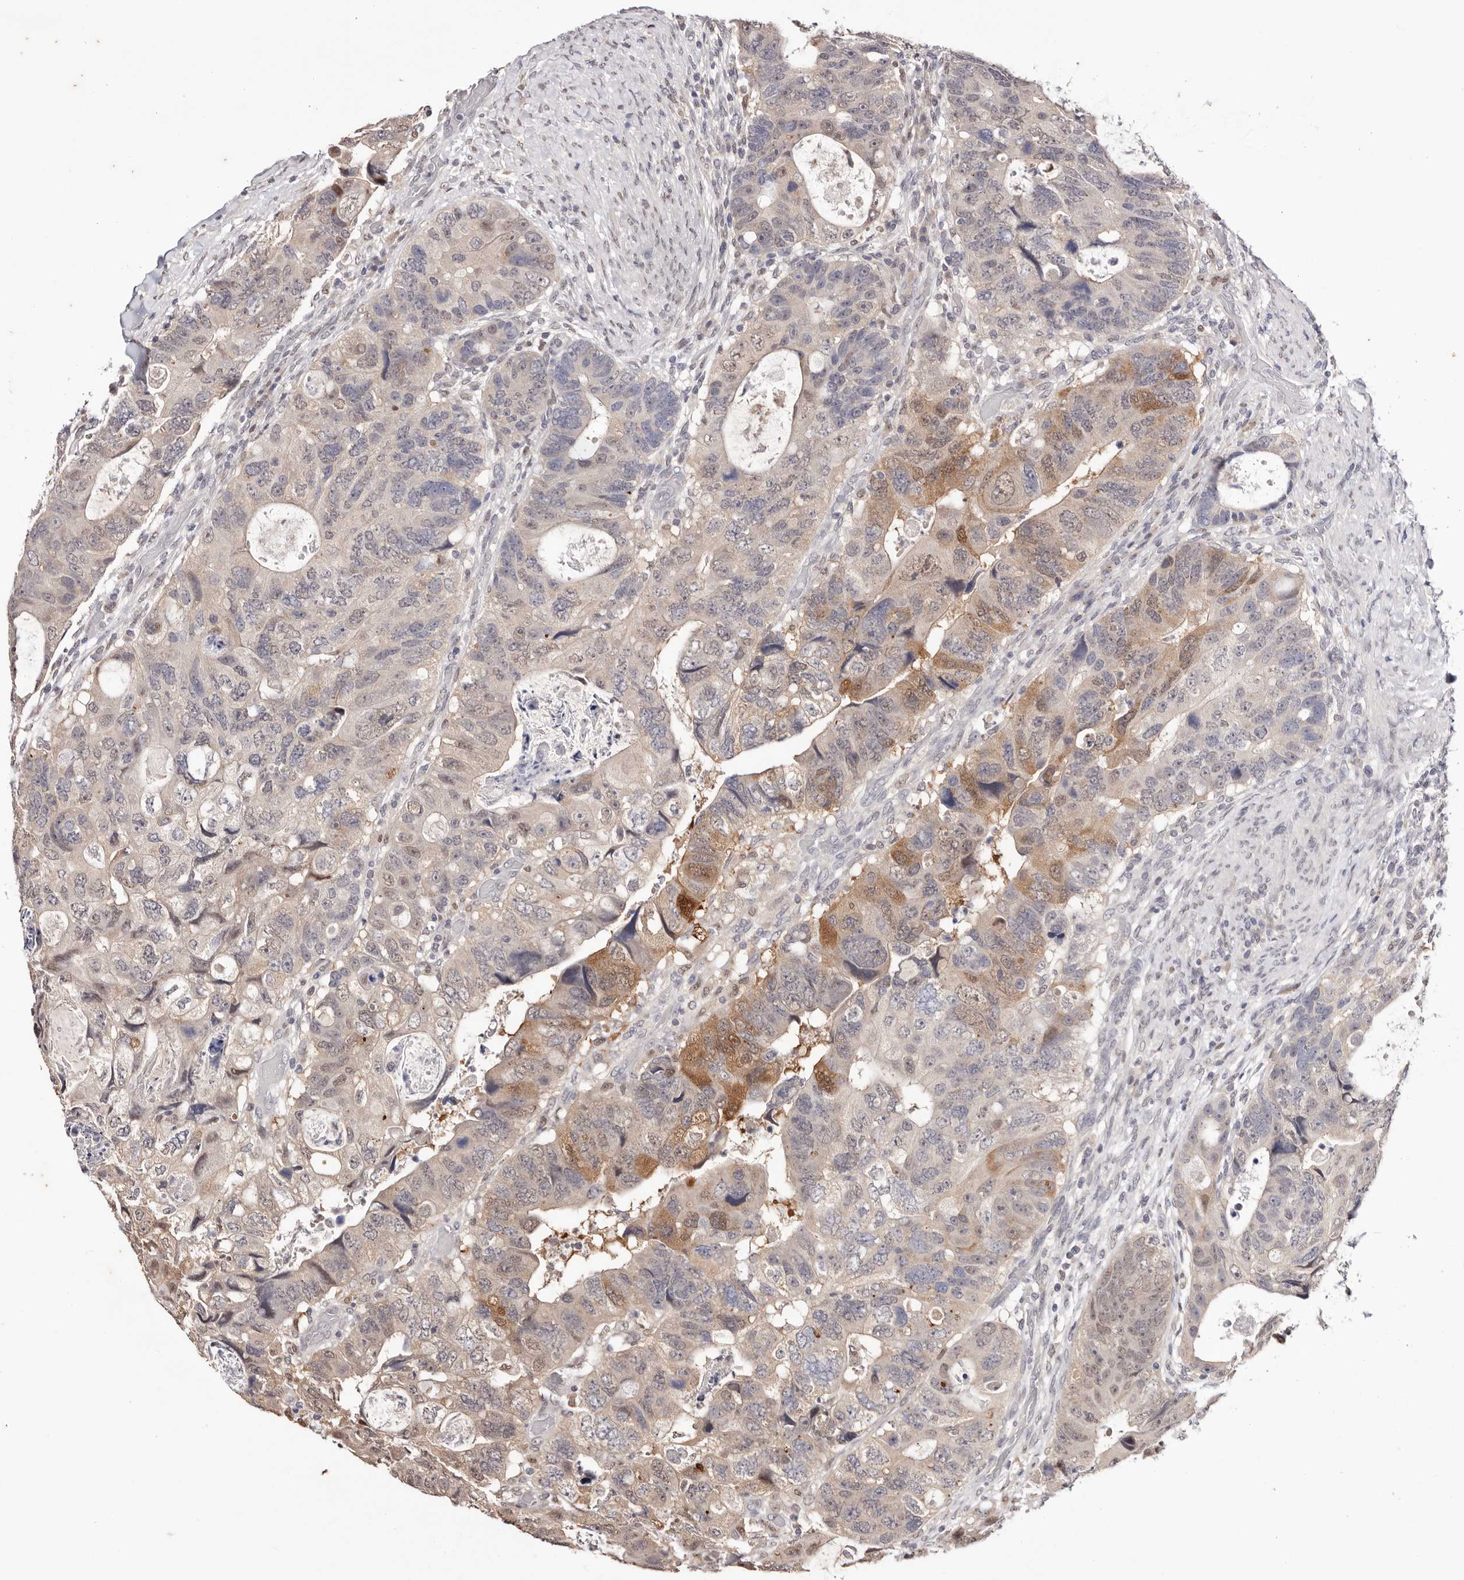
{"staining": {"intensity": "moderate", "quantity": "<25%", "location": "cytoplasmic/membranous,nuclear"}, "tissue": "colorectal cancer", "cell_type": "Tumor cells", "image_type": "cancer", "snomed": [{"axis": "morphology", "description": "Adenocarcinoma, NOS"}, {"axis": "topography", "description": "Rectum"}], "caption": "Colorectal cancer (adenocarcinoma) was stained to show a protein in brown. There is low levels of moderate cytoplasmic/membranous and nuclear staining in approximately <25% of tumor cells.", "gene": "TYW3", "patient": {"sex": "male", "age": 59}}